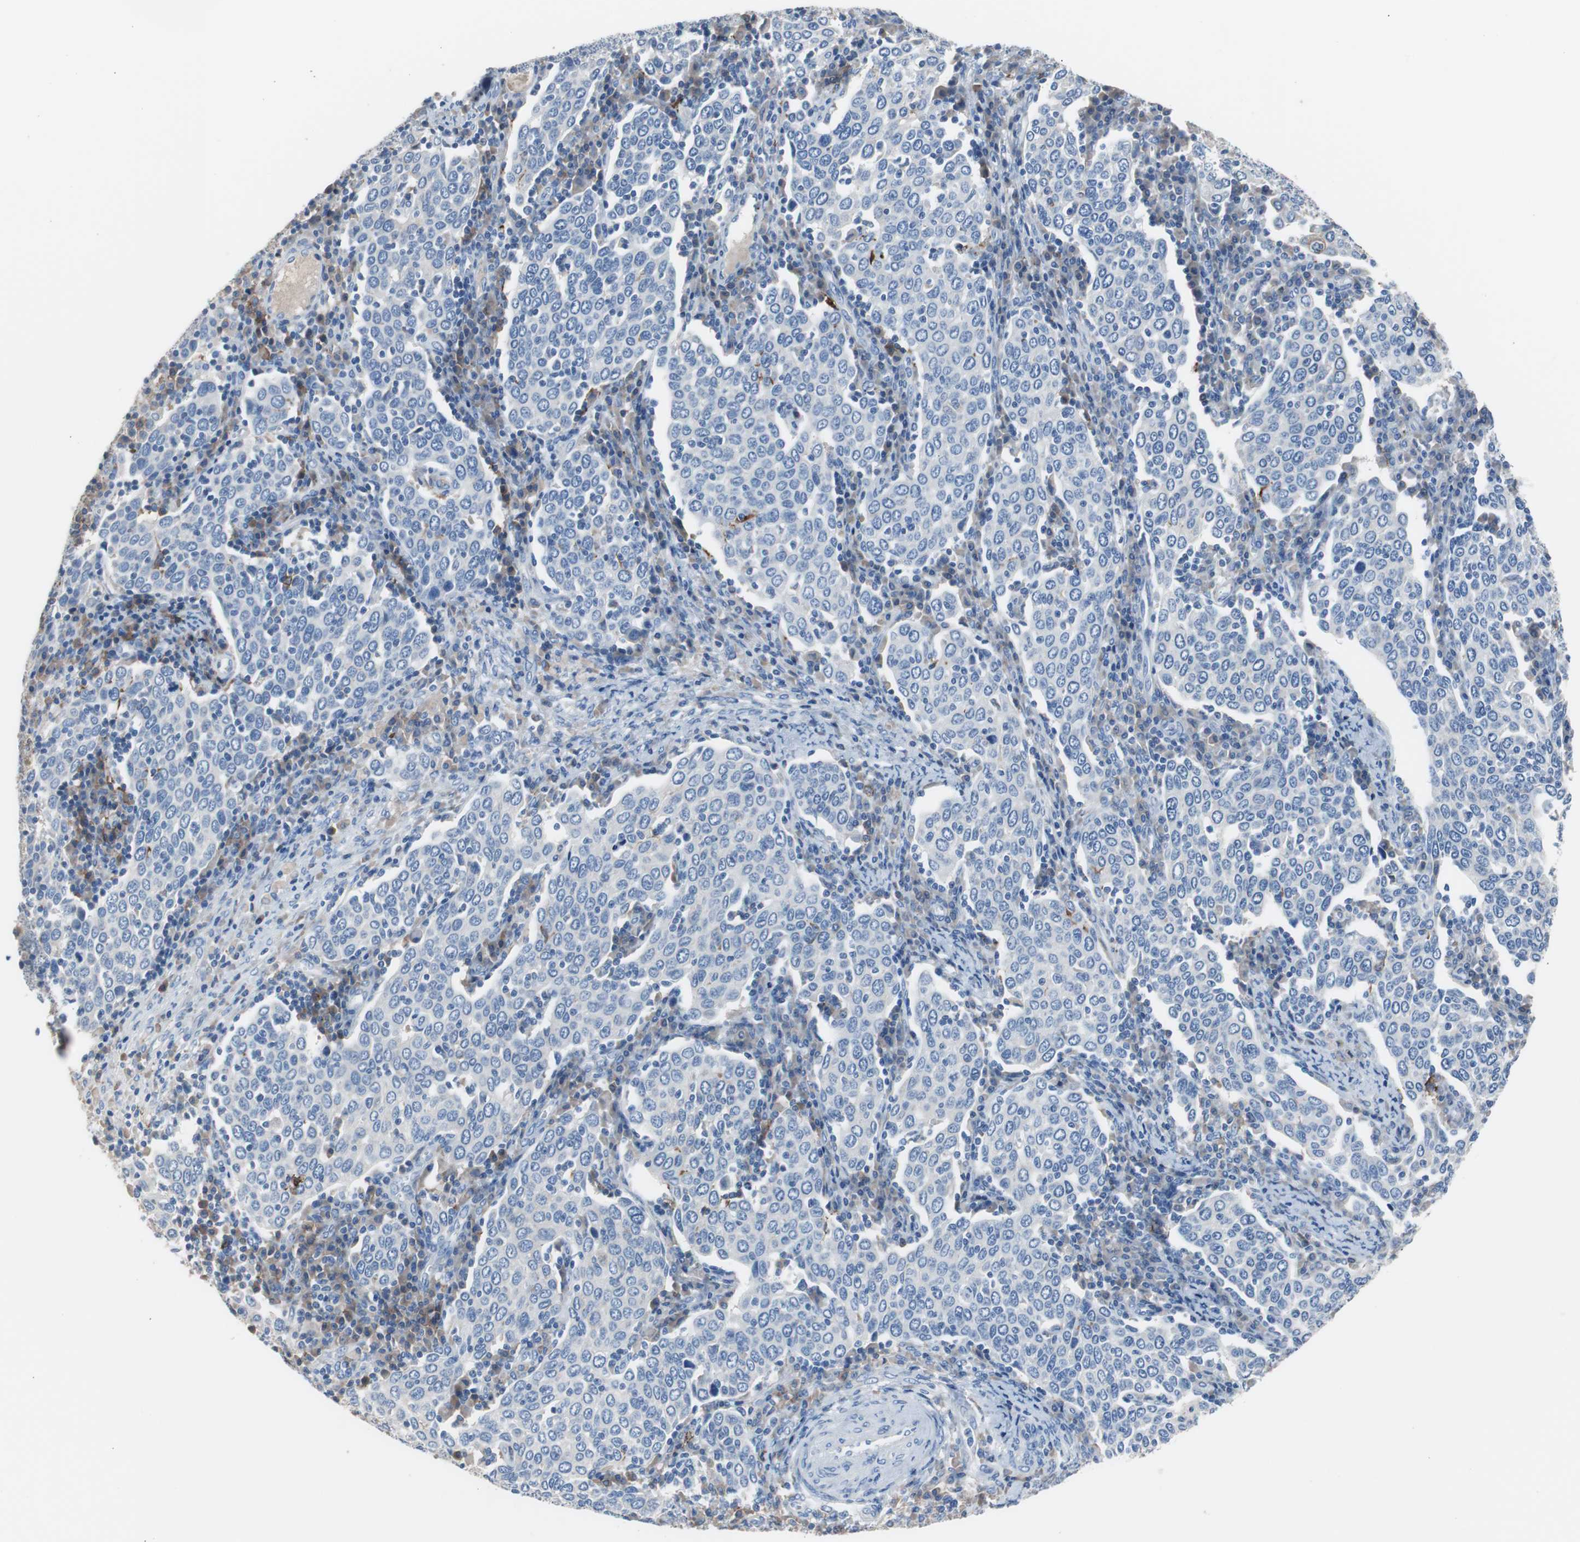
{"staining": {"intensity": "negative", "quantity": "none", "location": "none"}, "tissue": "cervical cancer", "cell_type": "Tumor cells", "image_type": "cancer", "snomed": [{"axis": "morphology", "description": "Squamous cell carcinoma, NOS"}, {"axis": "topography", "description": "Cervix"}], "caption": "The histopathology image exhibits no staining of tumor cells in squamous cell carcinoma (cervical).", "gene": "FCGR2B", "patient": {"sex": "female", "age": 40}}